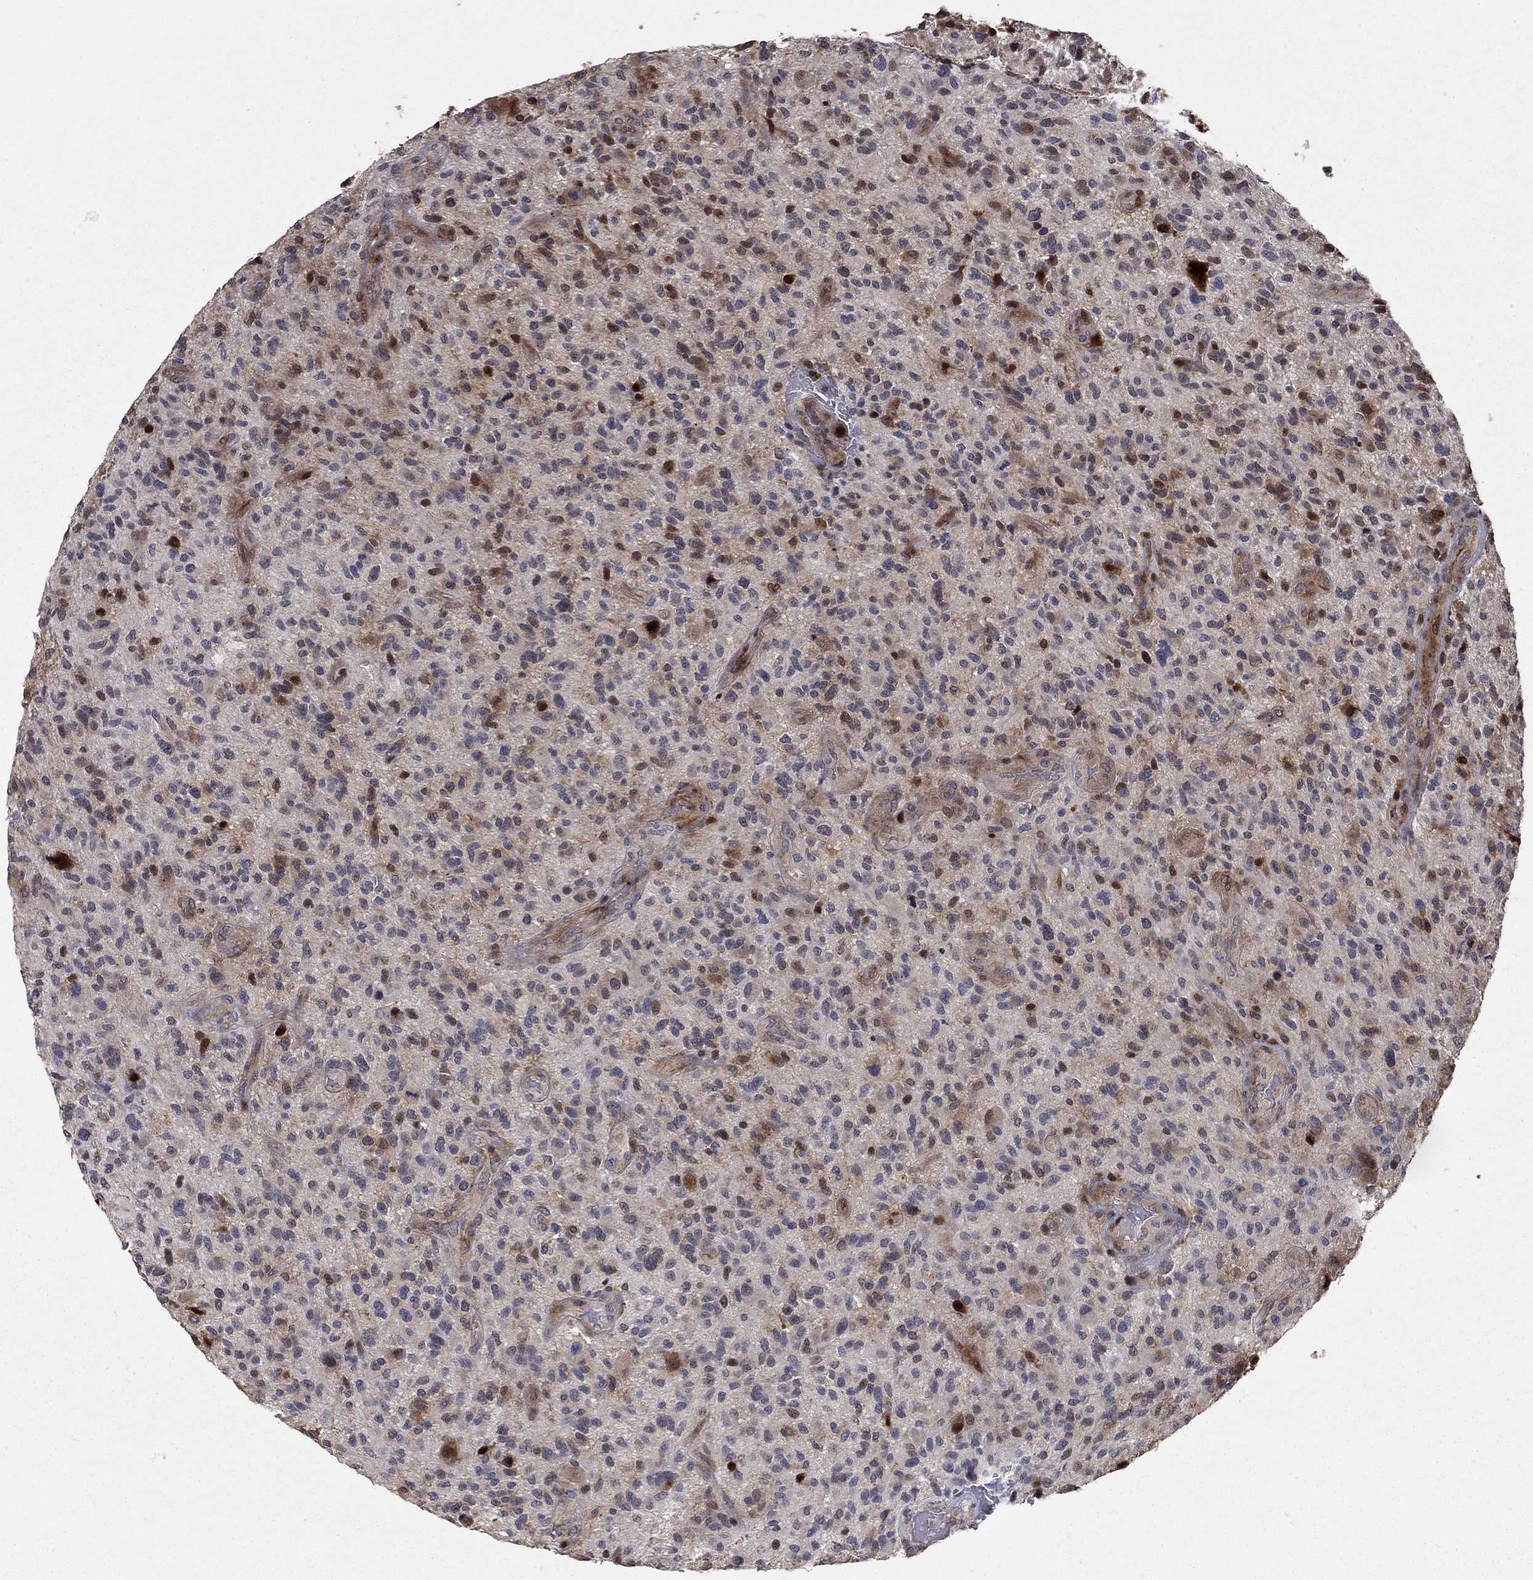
{"staining": {"intensity": "strong", "quantity": "25%-75%", "location": "nuclear"}, "tissue": "glioma", "cell_type": "Tumor cells", "image_type": "cancer", "snomed": [{"axis": "morphology", "description": "Glioma, malignant, High grade"}, {"axis": "topography", "description": "Brain"}], "caption": "Brown immunohistochemical staining in malignant glioma (high-grade) shows strong nuclear positivity in about 25%-75% of tumor cells.", "gene": "LPCAT4", "patient": {"sex": "male", "age": 47}}